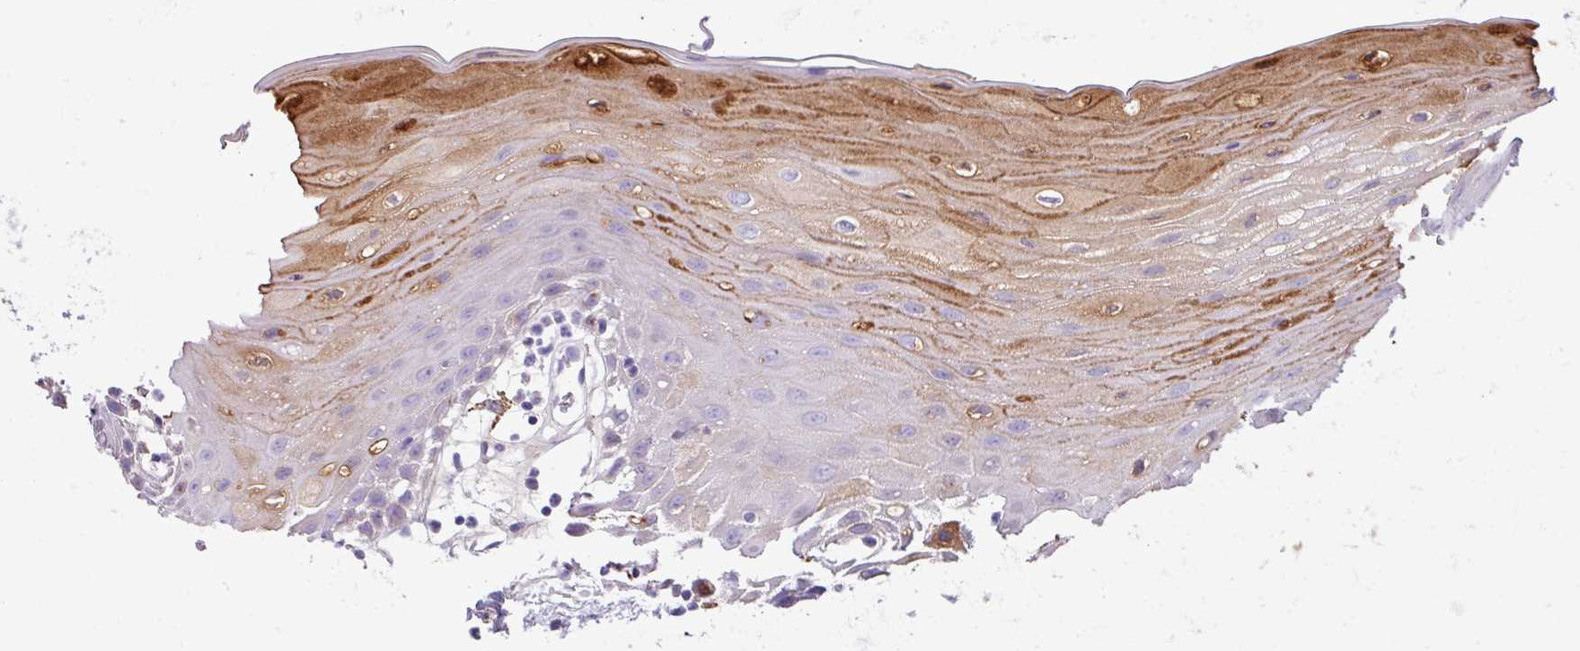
{"staining": {"intensity": "moderate", "quantity": "25%-75%", "location": "cytoplasmic/membranous"}, "tissue": "oral mucosa", "cell_type": "Squamous epithelial cells", "image_type": "normal", "snomed": [{"axis": "morphology", "description": "Normal tissue, NOS"}, {"axis": "topography", "description": "Oral tissue"}, {"axis": "topography", "description": "Tounge, NOS"}], "caption": "Benign oral mucosa reveals moderate cytoplasmic/membranous positivity in approximately 25%-75% of squamous epithelial cells (DAB = brown stain, brightfield microscopy at high magnification)..", "gene": "DNAL1", "patient": {"sex": "female", "age": 59}}